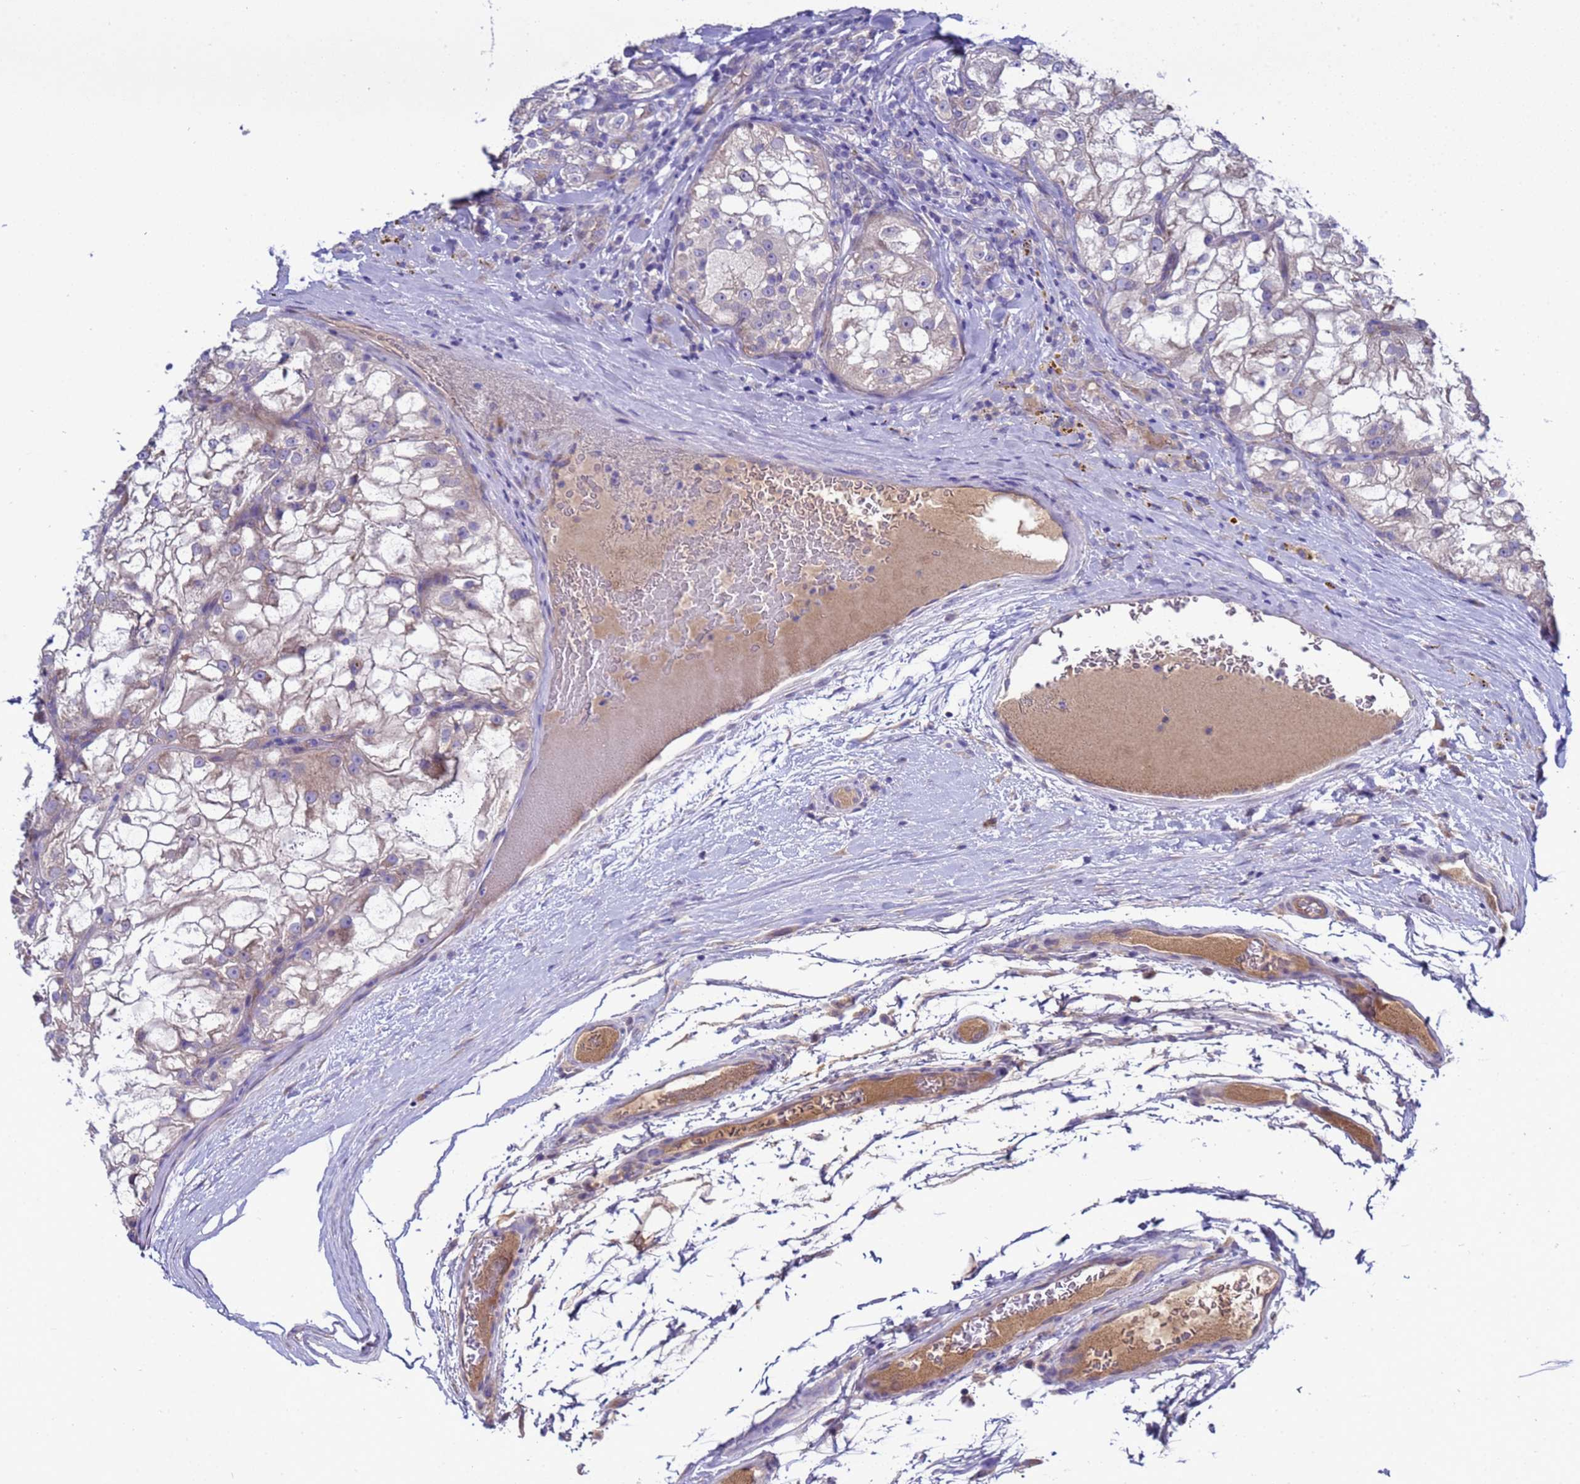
{"staining": {"intensity": "negative", "quantity": "none", "location": "none"}, "tissue": "renal cancer", "cell_type": "Tumor cells", "image_type": "cancer", "snomed": [{"axis": "morphology", "description": "Adenocarcinoma, NOS"}, {"axis": "topography", "description": "Kidney"}], "caption": "High magnification brightfield microscopy of renal cancer (adenocarcinoma) stained with DAB (3,3'-diaminobenzidine) (brown) and counterstained with hematoxylin (blue): tumor cells show no significant staining. (DAB immunohistochemistry, high magnification).", "gene": "RC3H2", "patient": {"sex": "female", "age": 72}}